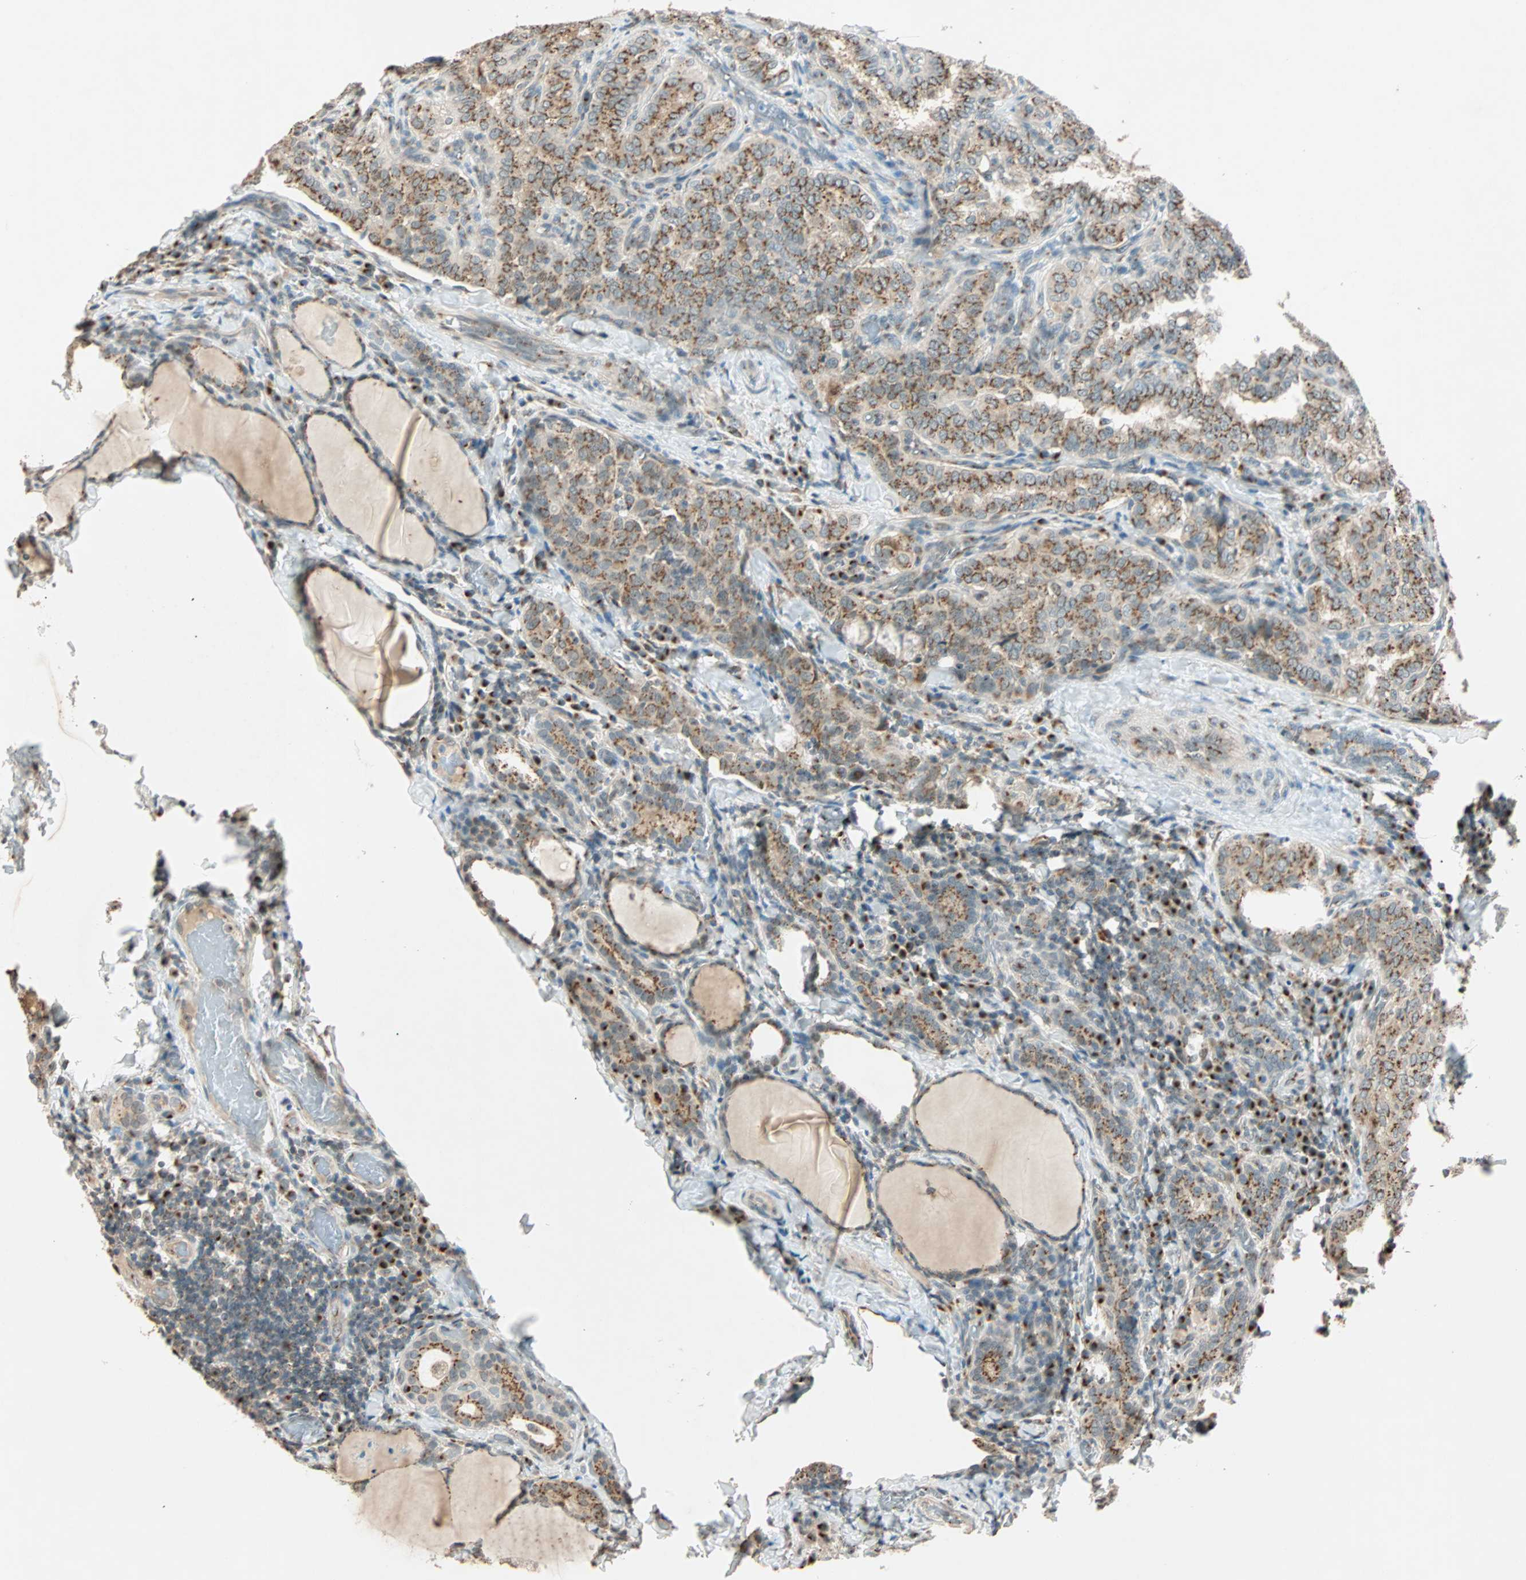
{"staining": {"intensity": "moderate", "quantity": ">75%", "location": "cytoplasmic/membranous"}, "tissue": "thyroid cancer", "cell_type": "Tumor cells", "image_type": "cancer", "snomed": [{"axis": "morphology", "description": "Normal tissue, NOS"}, {"axis": "morphology", "description": "Papillary adenocarcinoma, NOS"}, {"axis": "topography", "description": "Thyroid gland"}], "caption": "Human thyroid papillary adenocarcinoma stained with a brown dye displays moderate cytoplasmic/membranous positive expression in about >75% of tumor cells.", "gene": "PRDM2", "patient": {"sex": "female", "age": 30}}